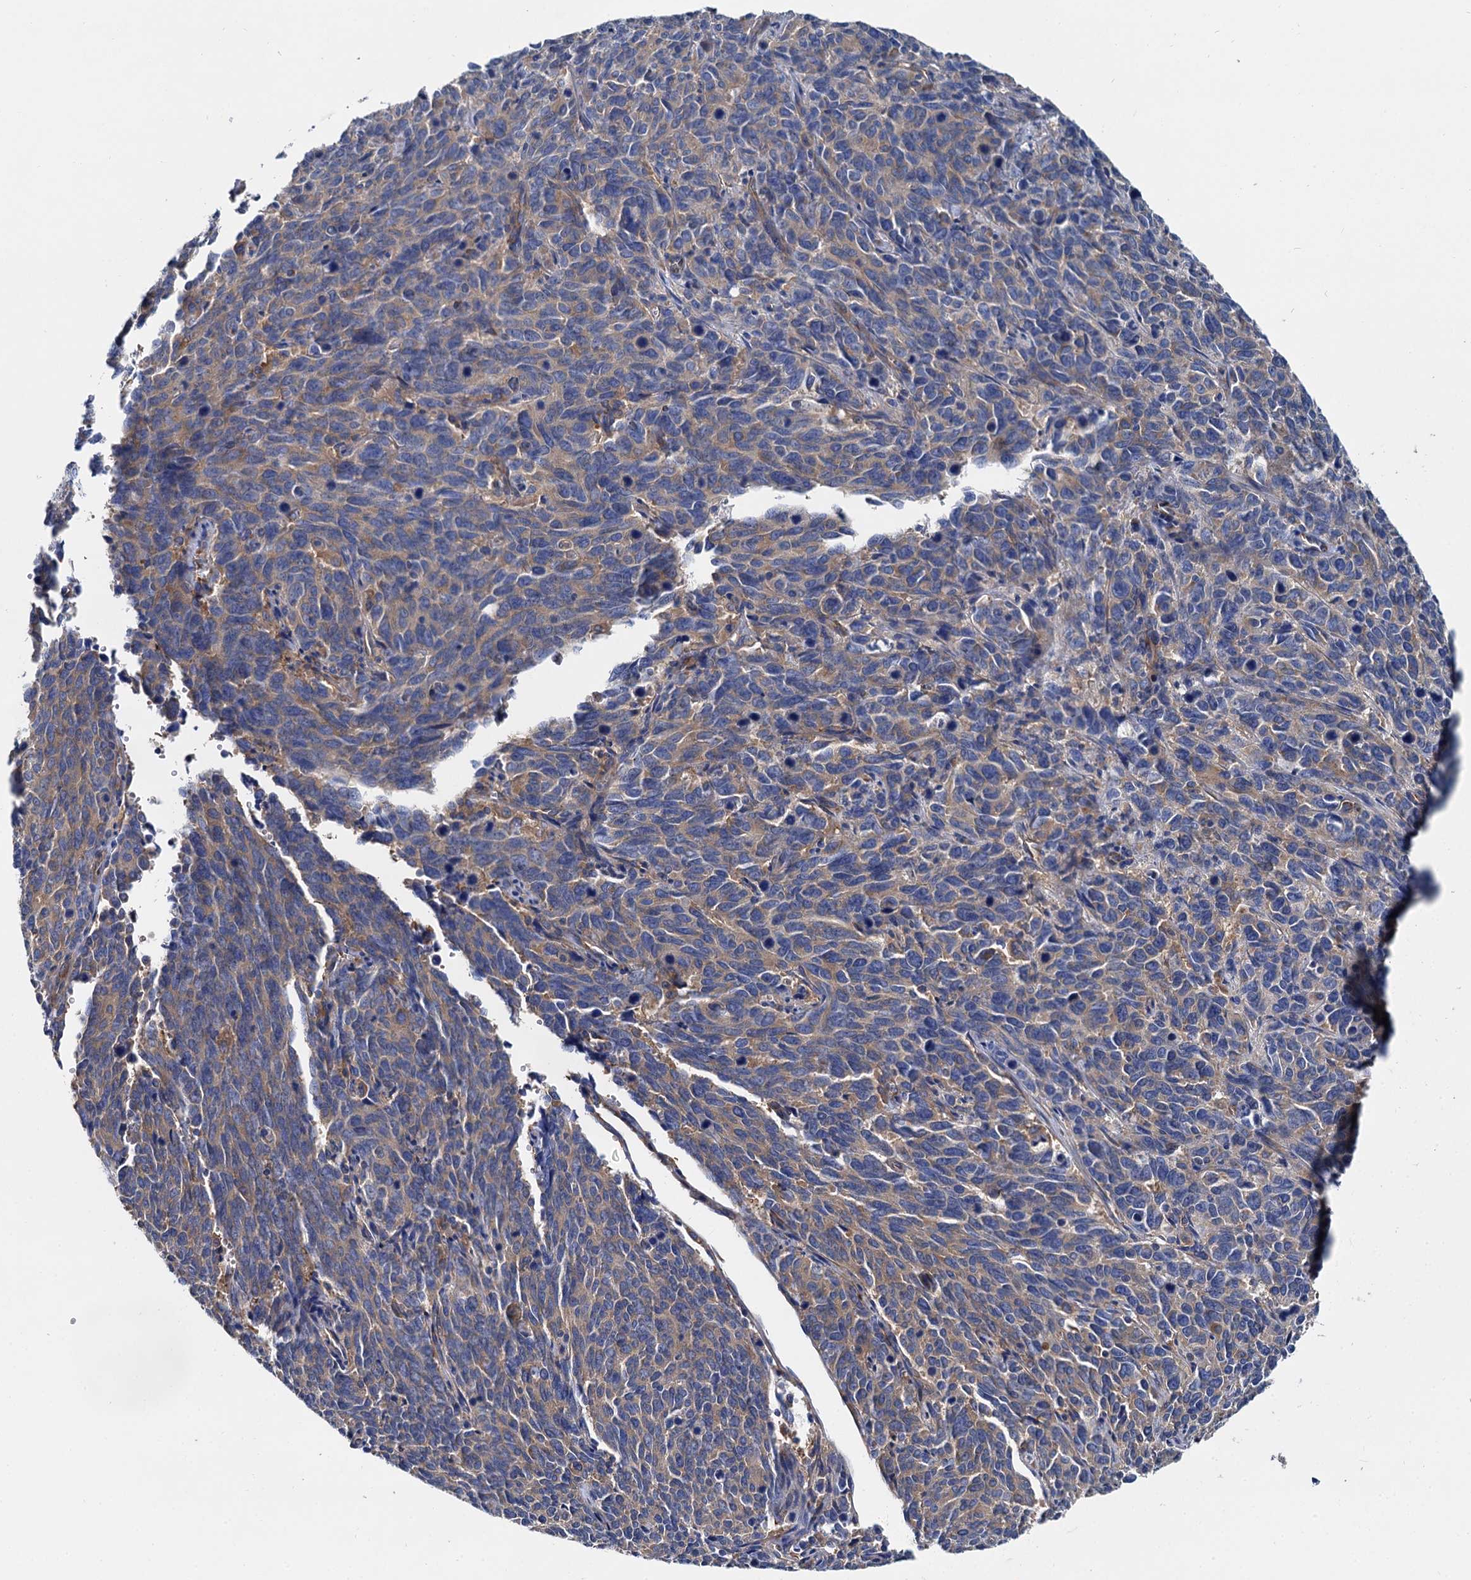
{"staining": {"intensity": "moderate", "quantity": "25%-75%", "location": "cytoplasmic/membranous"}, "tissue": "cervical cancer", "cell_type": "Tumor cells", "image_type": "cancer", "snomed": [{"axis": "morphology", "description": "Squamous cell carcinoma, NOS"}, {"axis": "topography", "description": "Cervix"}], "caption": "Protein staining of cervical cancer (squamous cell carcinoma) tissue exhibits moderate cytoplasmic/membranous staining in about 25%-75% of tumor cells.", "gene": "QARS1", "patient": {"sex": "female", "age": 60}}